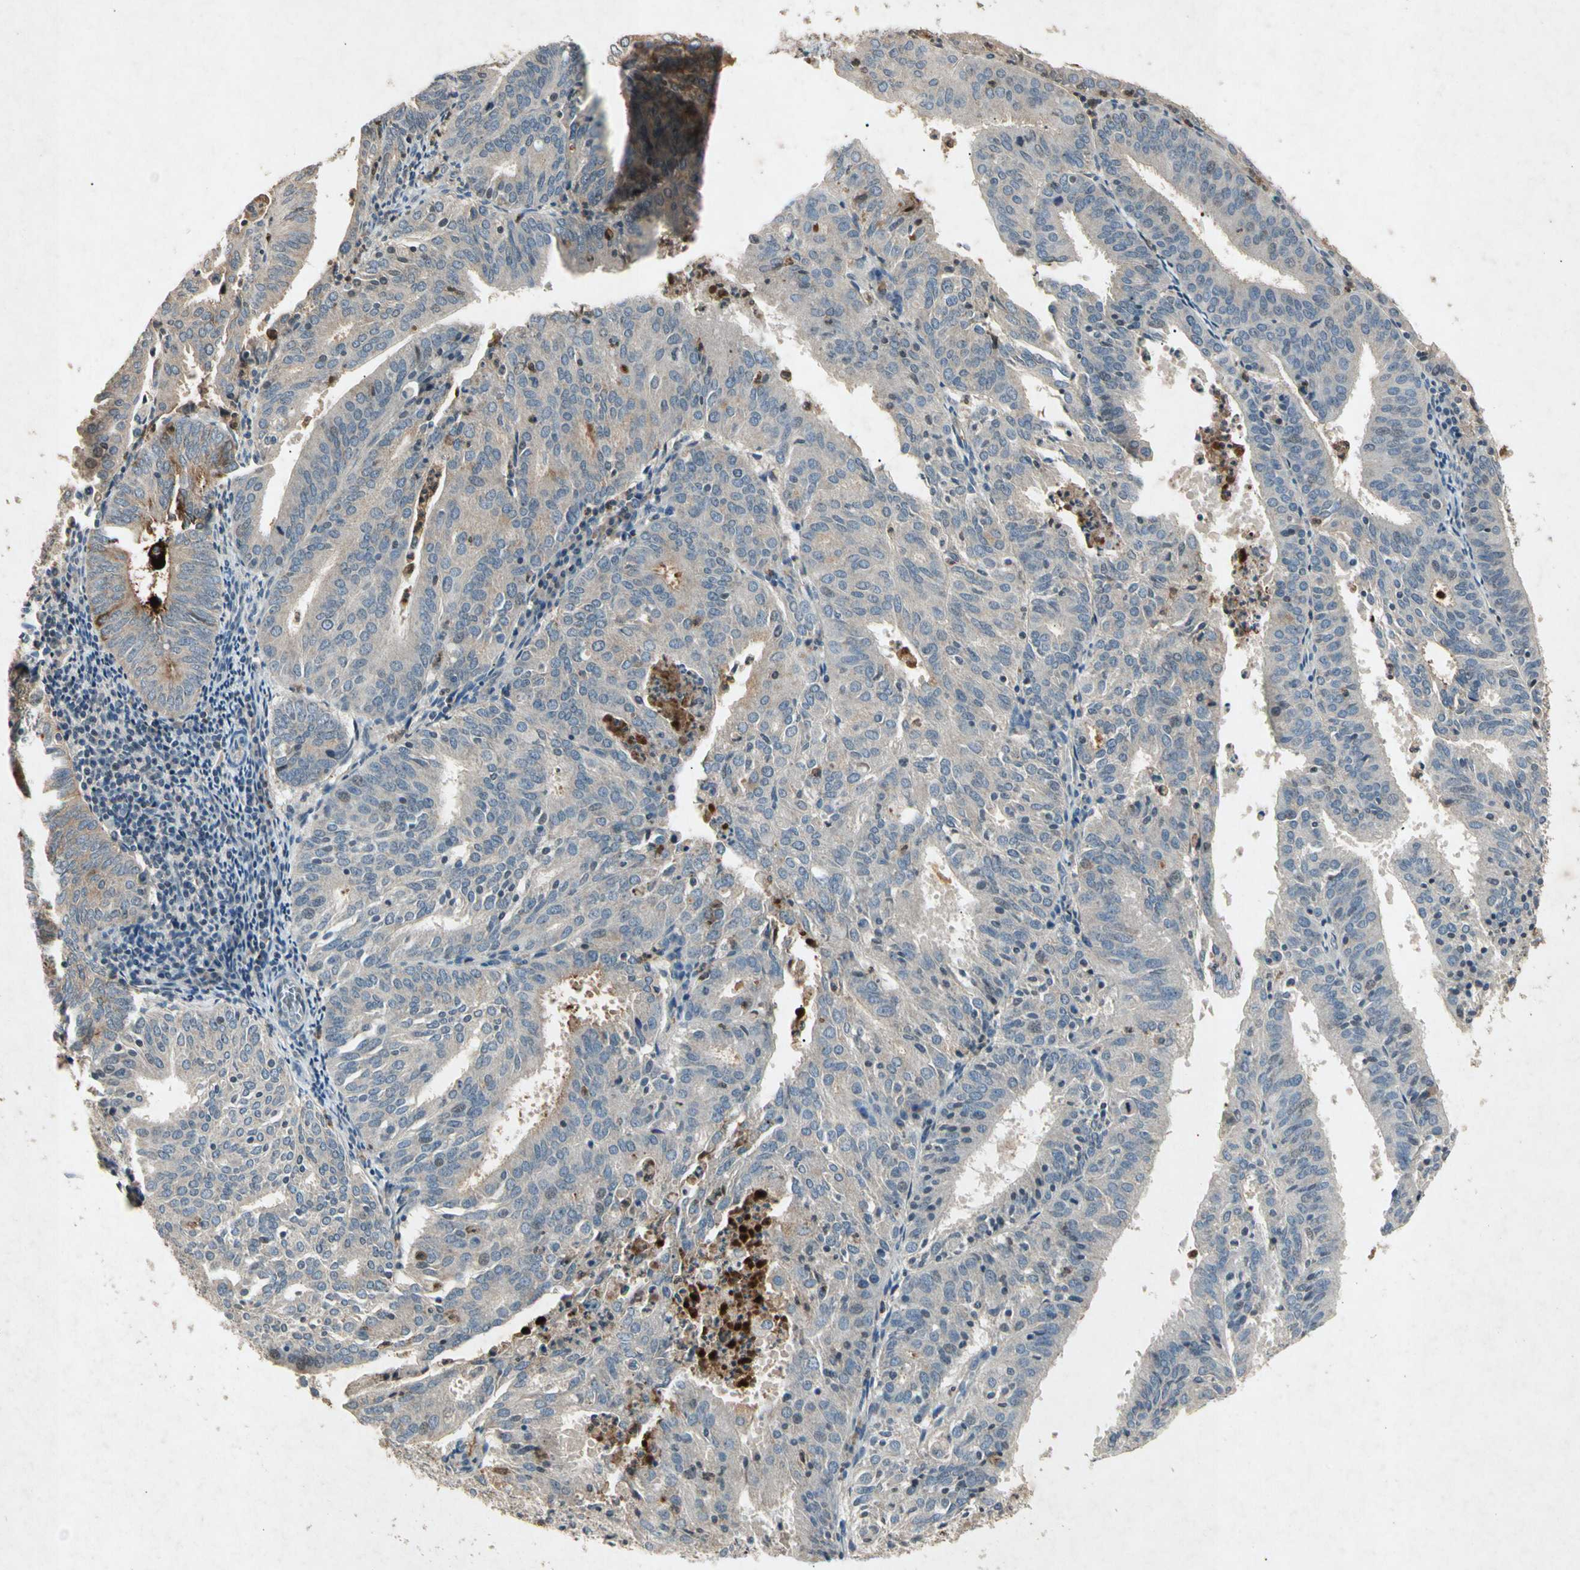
{"staining": {"intensity": "moderate", "quantity": "25%-75%", "location": "cytoplasmic/membranous"}, "tissue": "endometrial cancer", "cell_type": "Tumor cells", "image_type": "cancer", "snomed": [{"axis": "morphology", "description": "Adenocarcinoma, NOS"}, {"axis": "topography", "description": "Uterus"}], "caption": "There is medium levels of moderate cytoplasmic/membranous positivity in tumor cells of endometrial cancer (adenocarcinoma), as demonstrated by immunohistochemical staining (brown color).", "gene": "CP", "patient": {"sex": "female", "age": 60}}